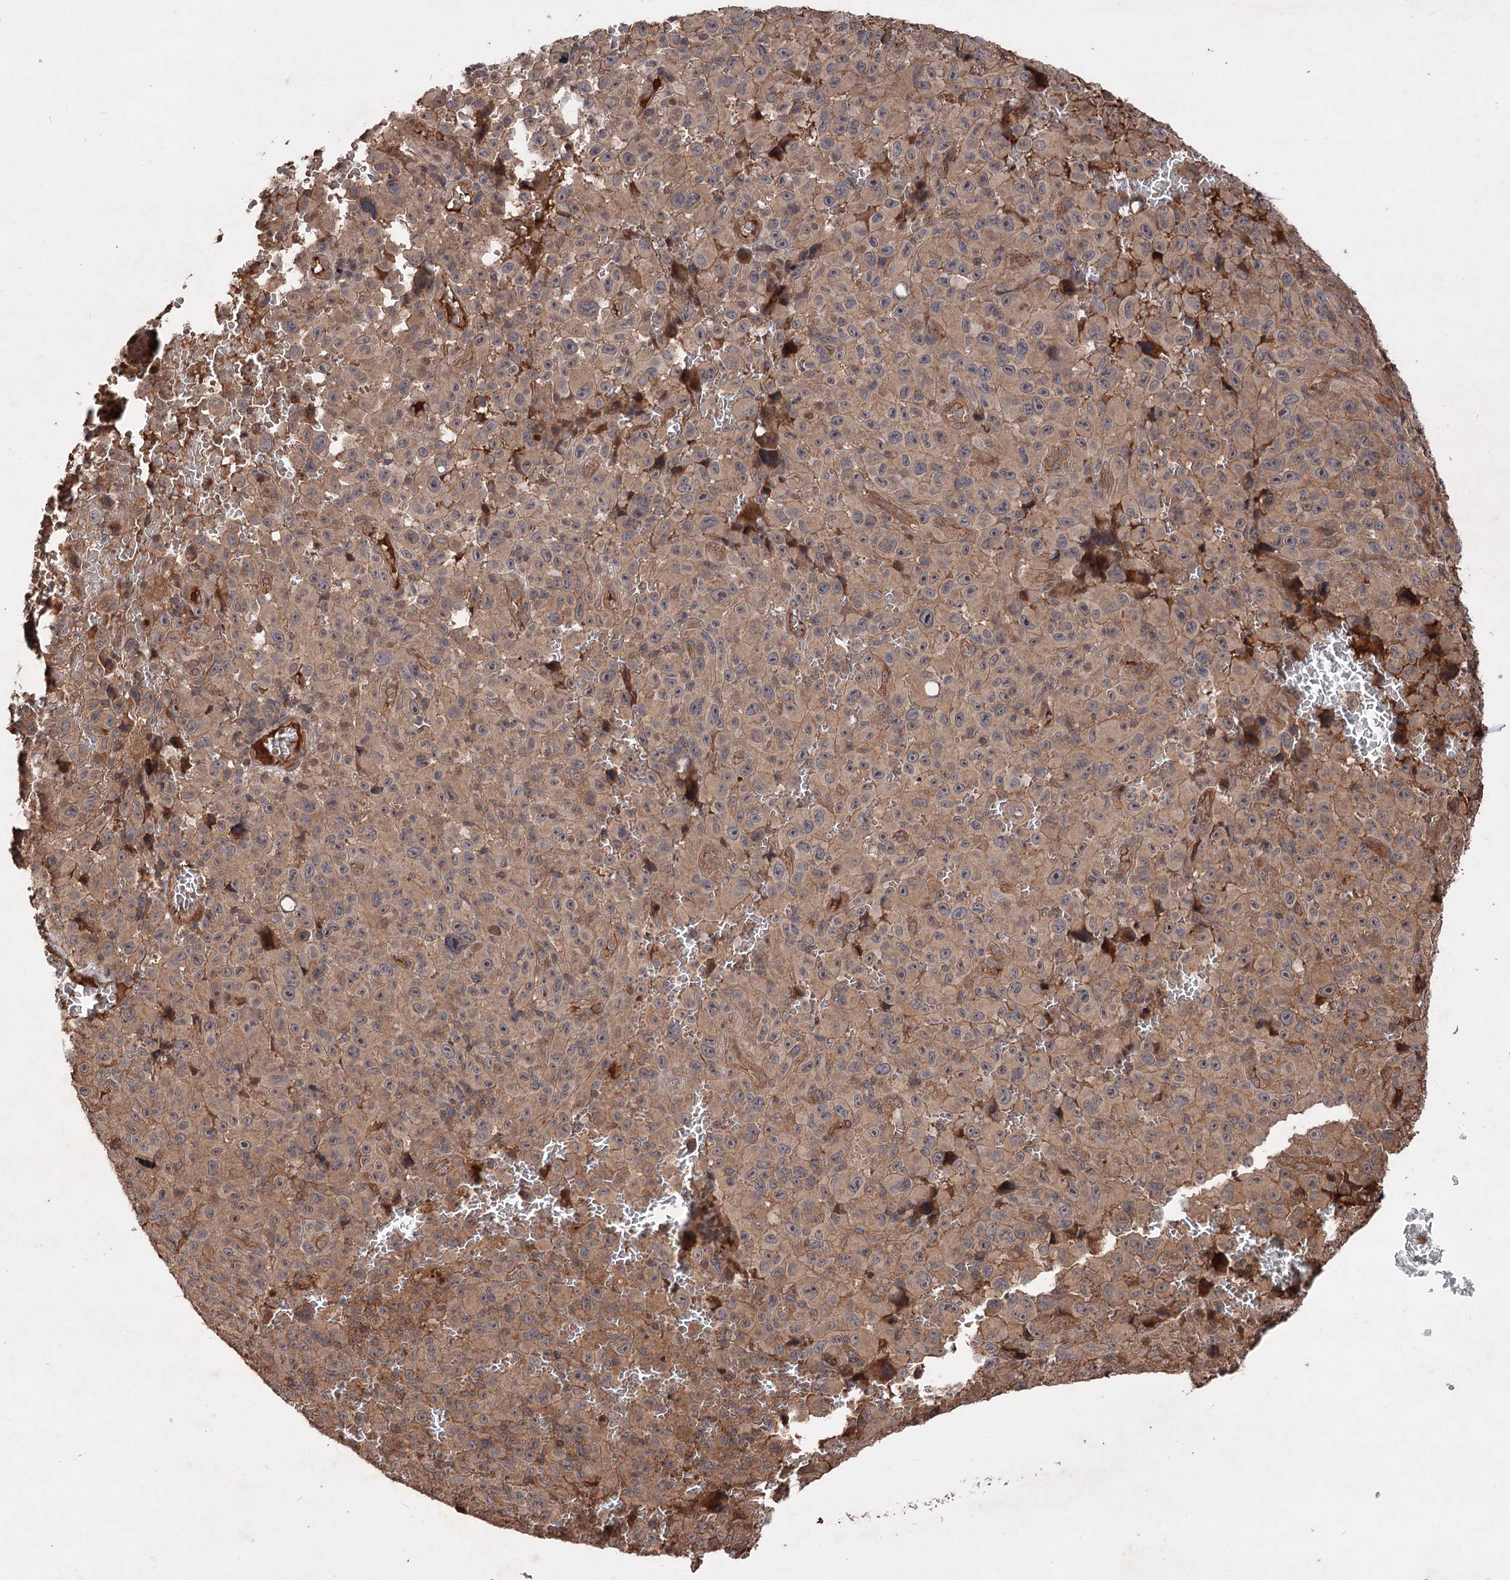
{"staining": {"intensity": "weak", "quantity": ">75%", "location": "cytoplasmic/membranous"}, "tissue": "melanoma", "cell_type": "Tumor cells", "image_type": "cancer", "snomed": [{"axis": "morphology", "description": "Malignant melanoma, NOS"}, {"axis": "topography", "description": "Skin"}], "caption": "The micrograph displays staining of malignant melanoma, revealing weak cytoplasmic/membranous protein staining (brown color) within tumor cells.", "gene": "ADK", "patient": {"sex": "female", "age": 82}}